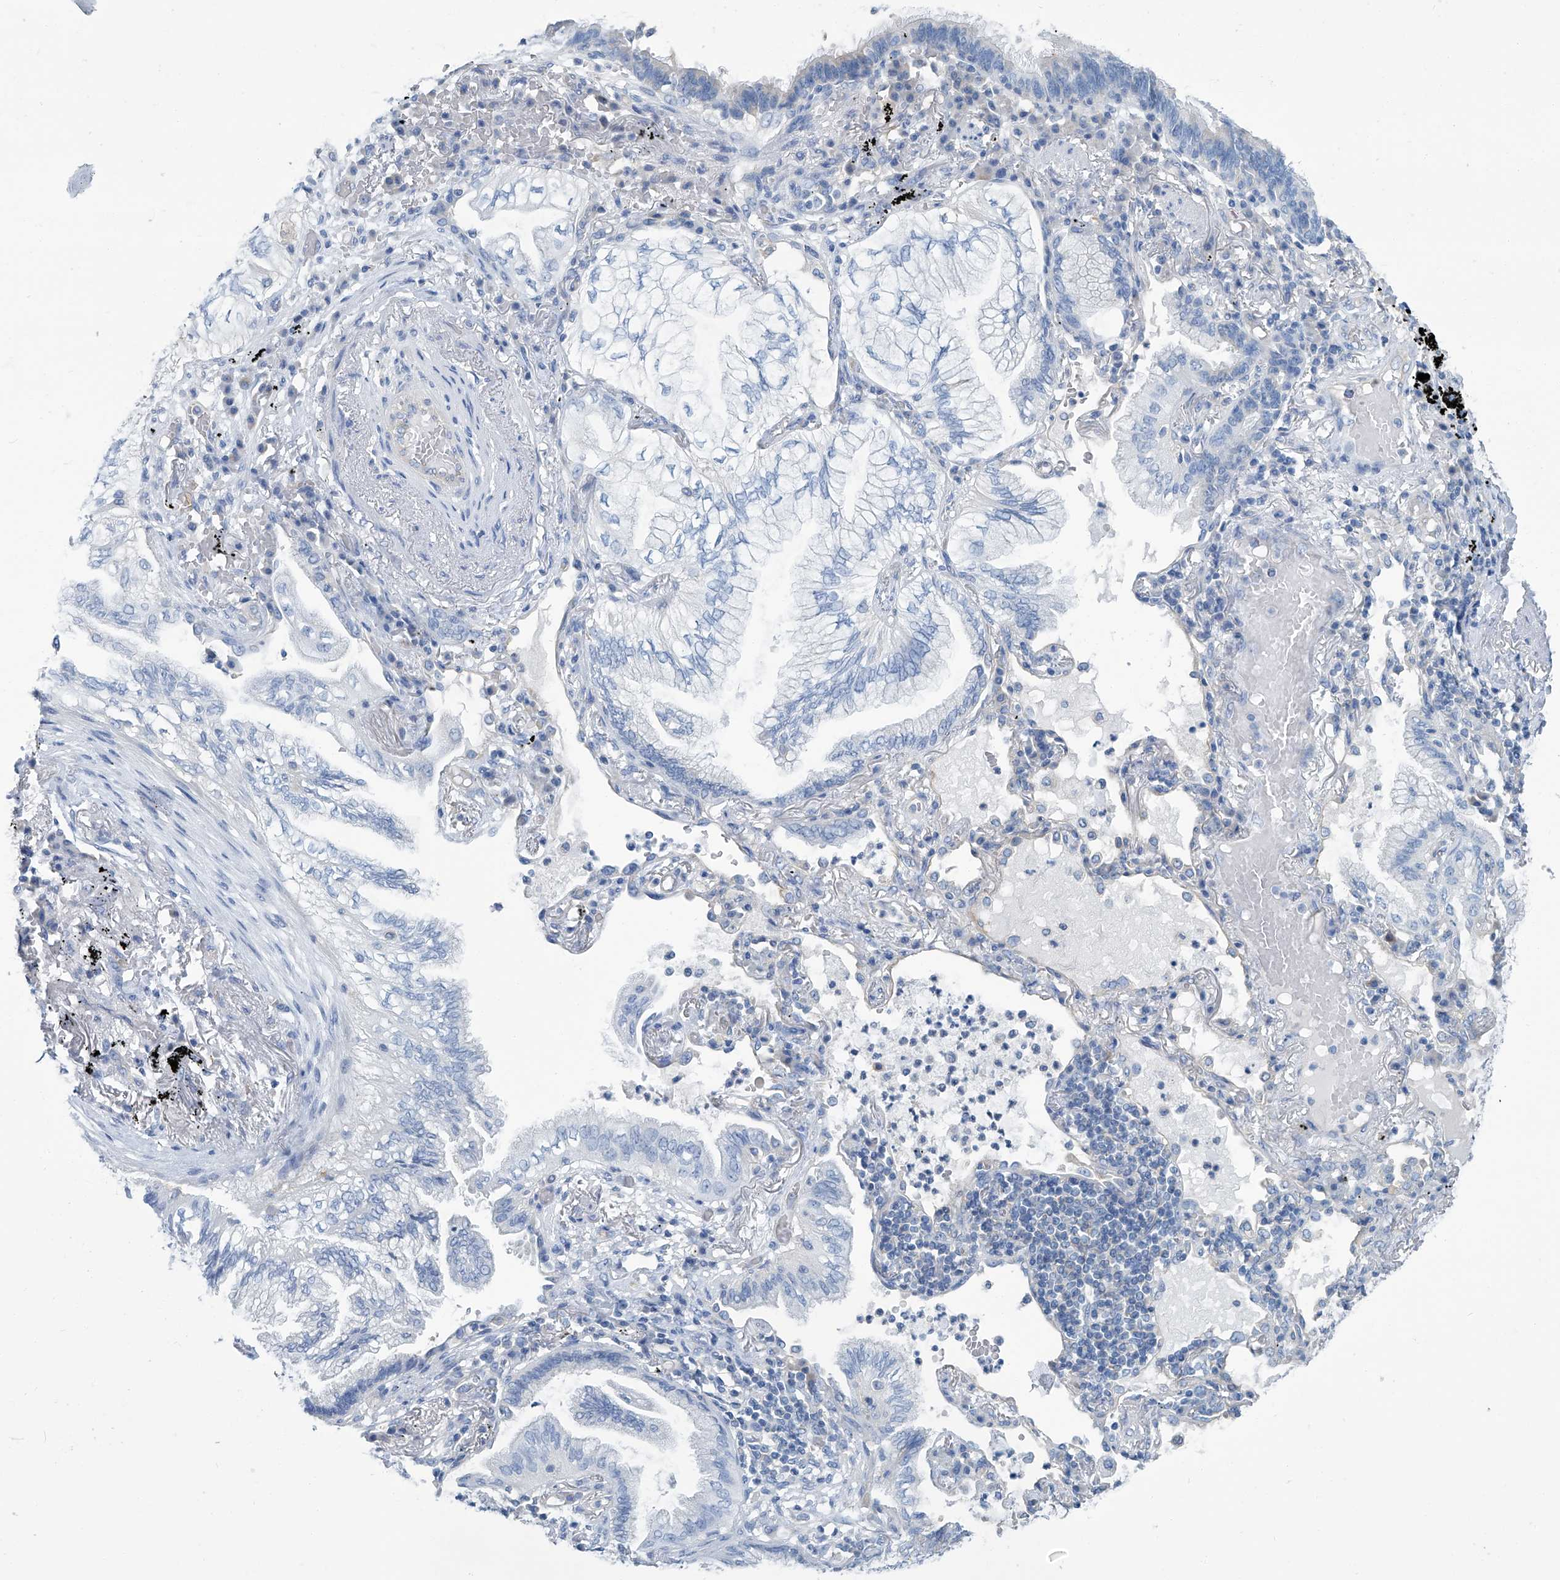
{"staining": {"intensity": "negative", "quantity": "none", "location": "none"}, "tissue": "lung cancer", "cell_type": "Tumor cells", "image_type": "cancer", "snomed": [{"axis": "morphology", "description": "Adenocarcinoma, NOS"}, {"axis": "topography", "description": "Lung"}], "caption": "Lung cancer (adenocarcinoma) was stained to show a protein in brown. There is no significant expression in tumor cells.", "gene": "PFKL", "patient": {"sex": "female", "age": 70}}